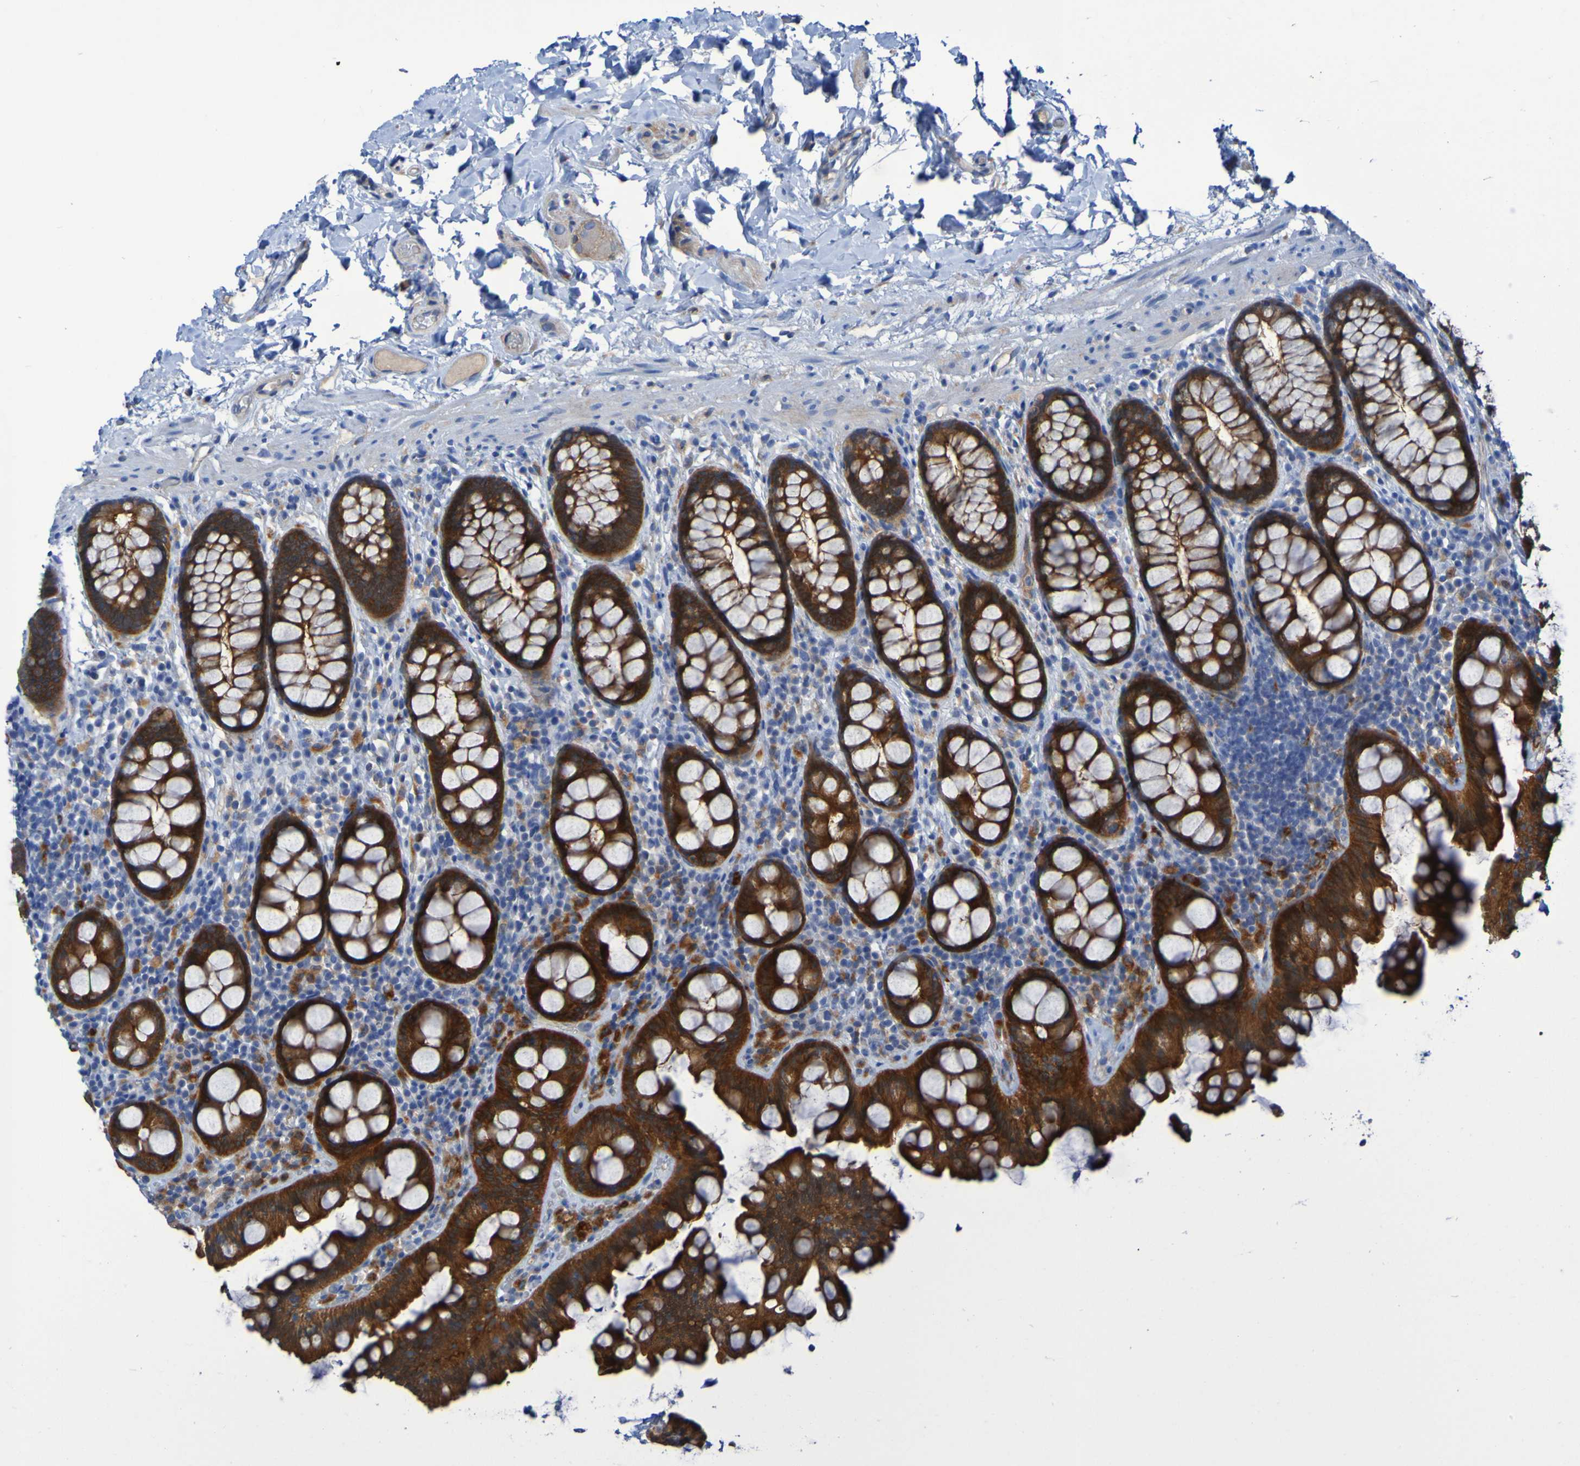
{"staining": {"intensity": "weak", "quantity": ">75%", "location": "cytoplasmic/membranous"}, "tissue": "colon", "cell_type": "Endothelial cells", "image_type": "normal", "snomed": [{"axis": "morphology", "description": "Normal tissue, NOS"}, {"axis": "topography", "description": "Colon"}], "caption": "Immunohistochemistry (IHC) micrograph of benign colon: human colon stained using immunohistochemistry (IHC) shows low levels of weak protein expression localized specifically in the cytoplasmic/membranous of endothelial cells, appearing as a cytoplasmic/membranous brown color.", "gene": "ARHGEF16", "patient": {"sex": "female", "age": 80}}